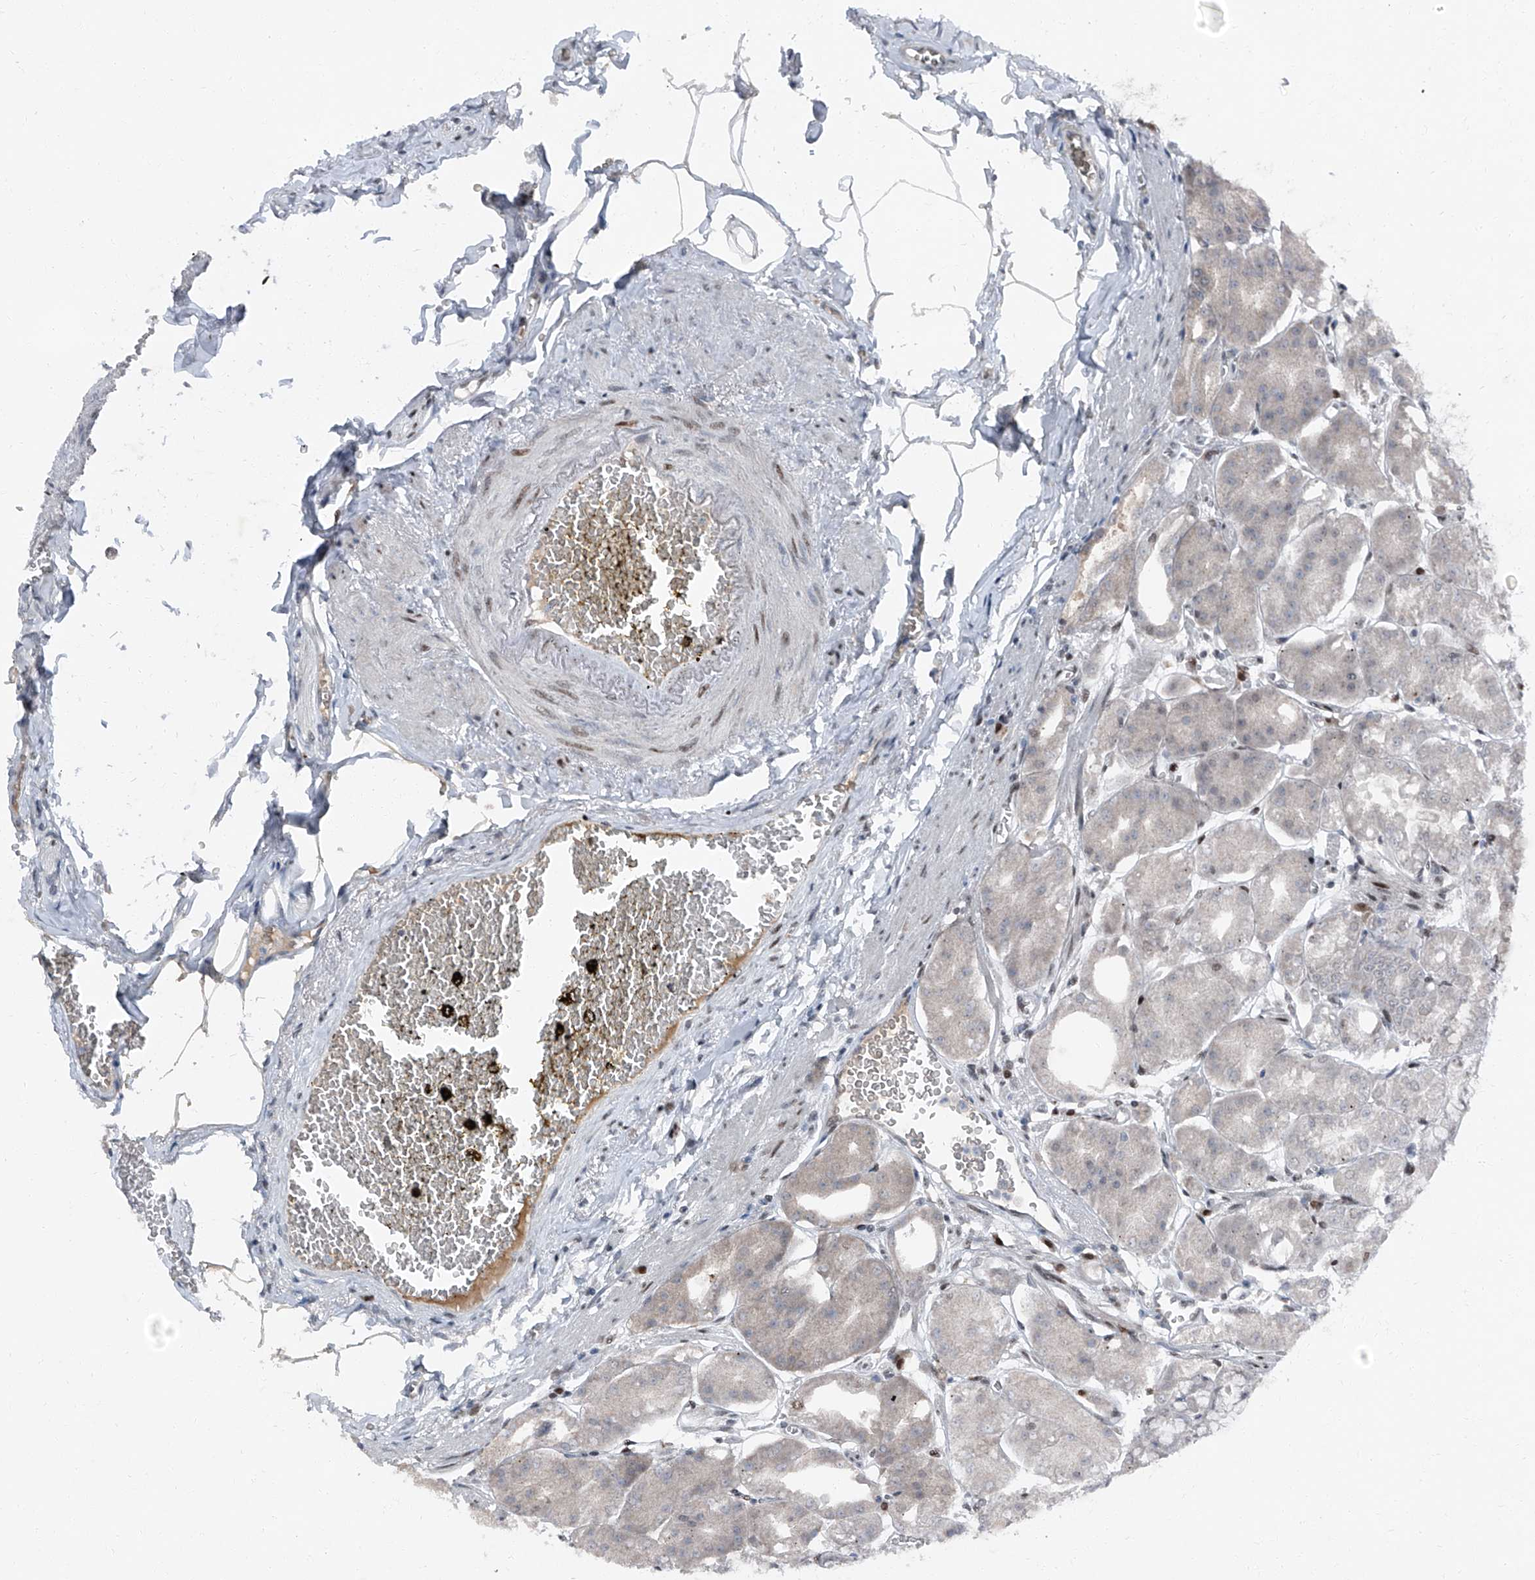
{"staining": {"intensity": "moderate", "quantity": "25%-75%", "location": "cytoplasmic/membranous,nuclear"}, "tissue": "stomach", "cell_type": "Glandular cells", "image_type": "normal", "snomed": [{"axis": "morphology", "description": "Normal tissue, NOS"}, {"axis": "topography", "description": "Stomach, lower"}], "caption": "Immunohistochemical staining of normal stomach exhibits moderate cytoplasmic/membranous,nuclear protein expression in about 25%-75% of glandular cells.", "gene": "BMI1", "patient": {"sex": "male", "age": 71}}